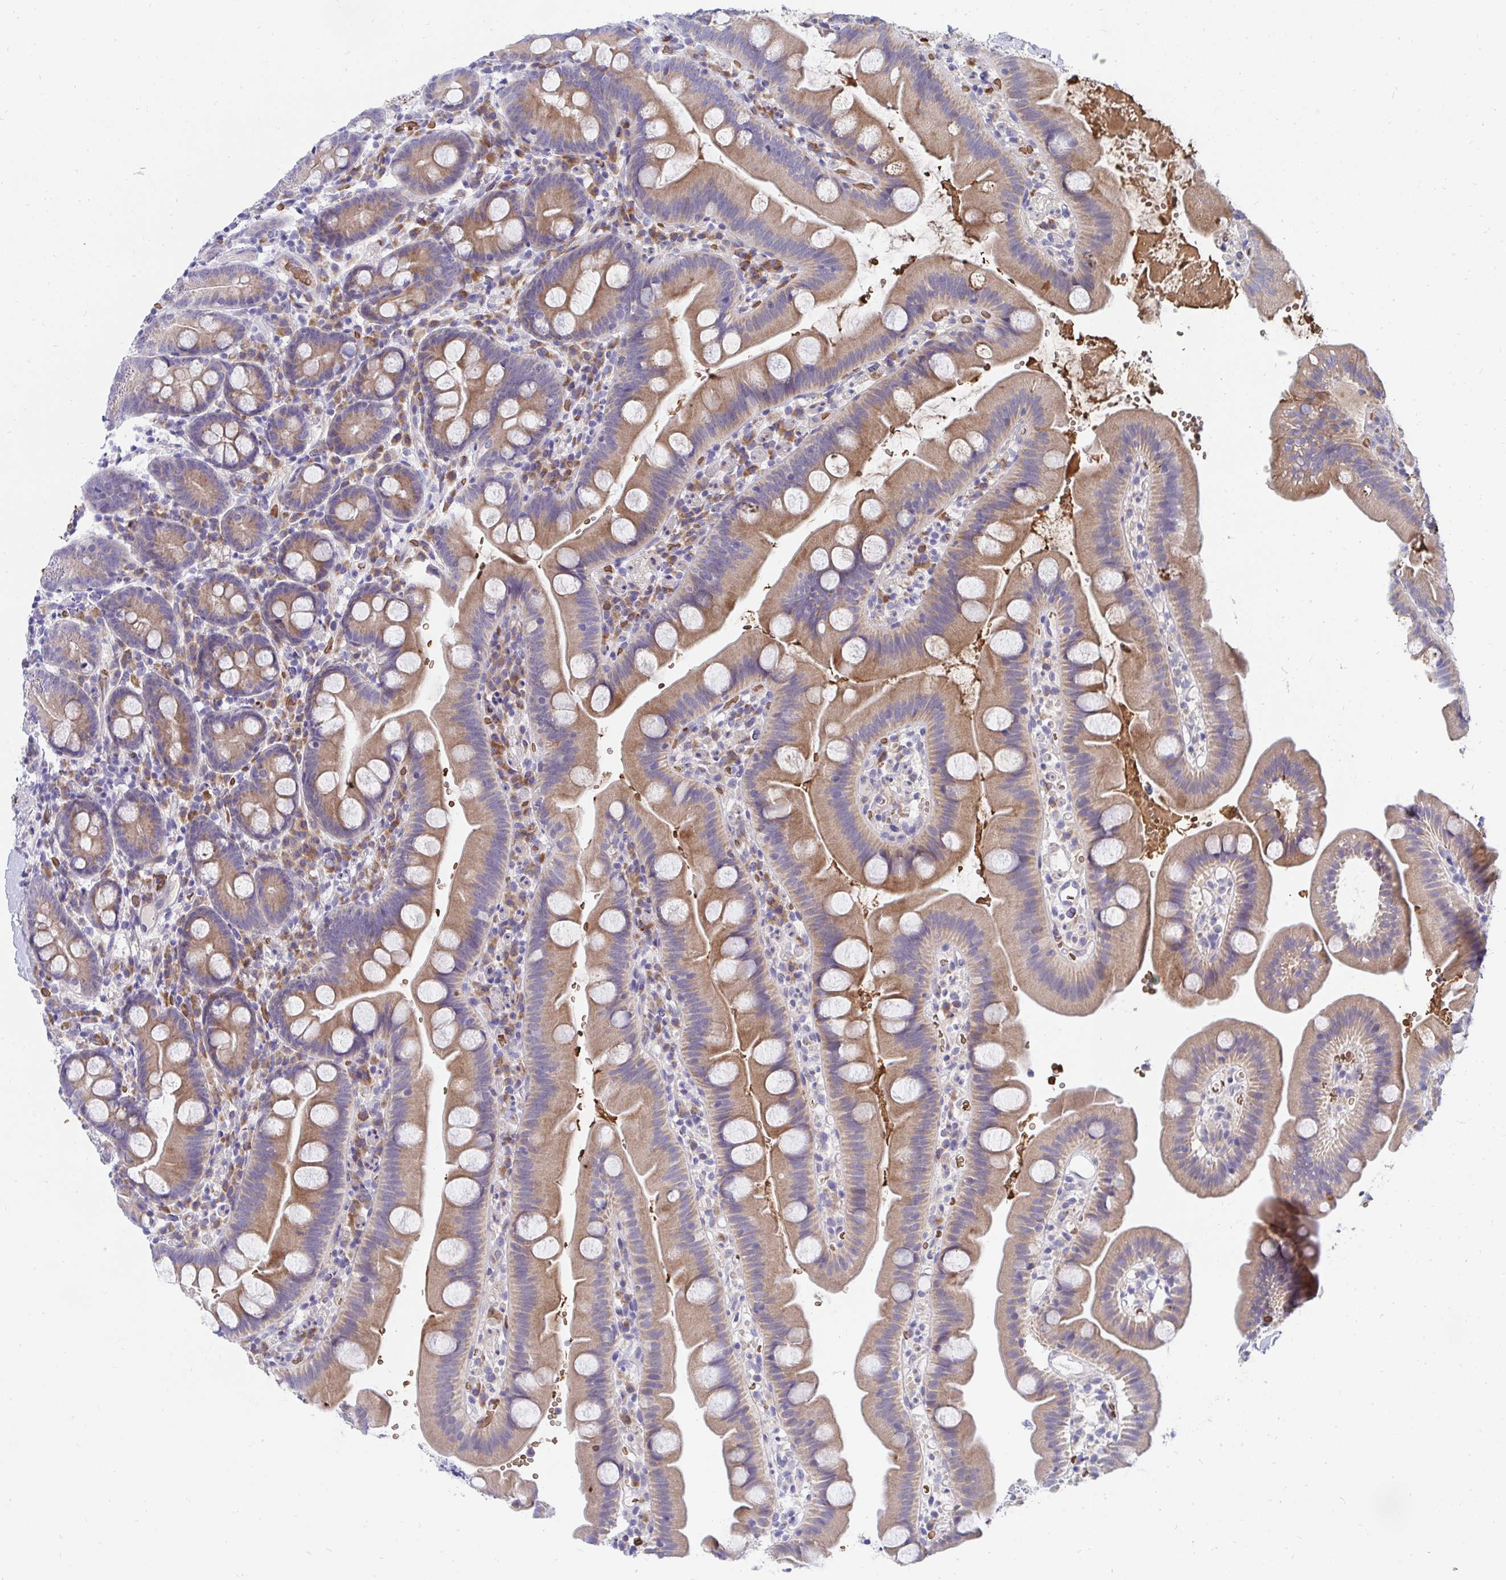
{"staining": {"intensity": "moderate", "quantity": "25%-75%", "location": "cytoplasmic/membranous"}, "tissue": "small intestine", "cell_type": "Glandular cells", "image_type": "normal", "snomed": [{"axis": "morphology", "description": "Normal tissue, NOS"}, {"axis": "topography", "description": "Small intestine"}], "caption": "Moderate cytoplasmic/membranous protein expression is identified in about 25%-75% of glandular cells in small intestine.", "gene": "MROH2B", "patient": {"sex": "female", "age": 68}}